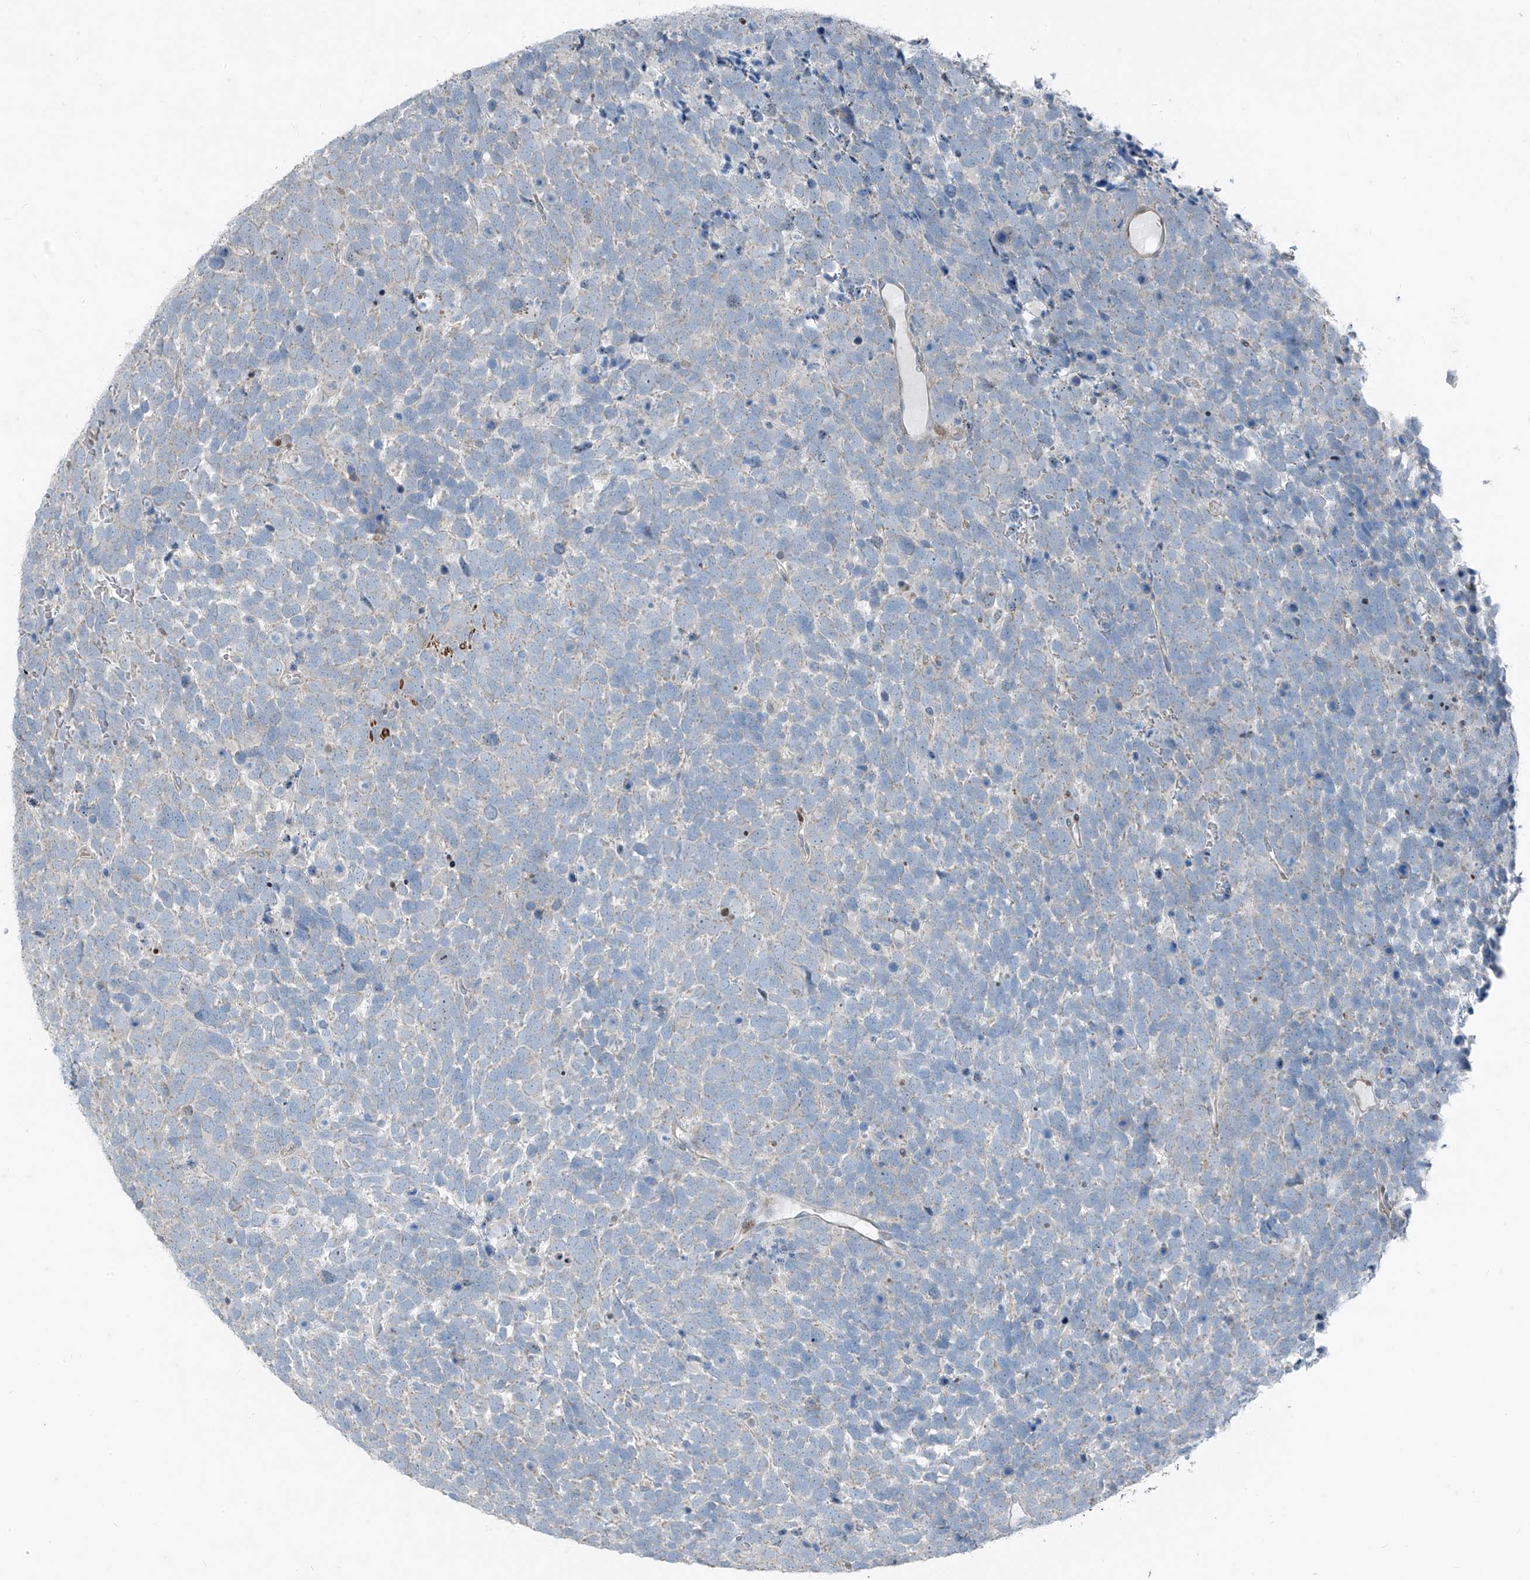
{"staining": {"intensity": "negative", "quantity": "none", "location": "none"}, "tissue": "urothelial cancer", "cell_type": "Tumor cells", "image_type": "cancer", "snomed": [{"axis": "morphology", "description": "Urothelial carcinoma, High grade"}, {"axis": "topography", "description": "Urinary bladder"}], "caption": "Urothelial carcinoma (high-grade) stained for a protein using immunohistochemistry demonstrates no positivity tumor cells.", "gene": "PPCS", "patient": {"sex": "female", "age": 82}}